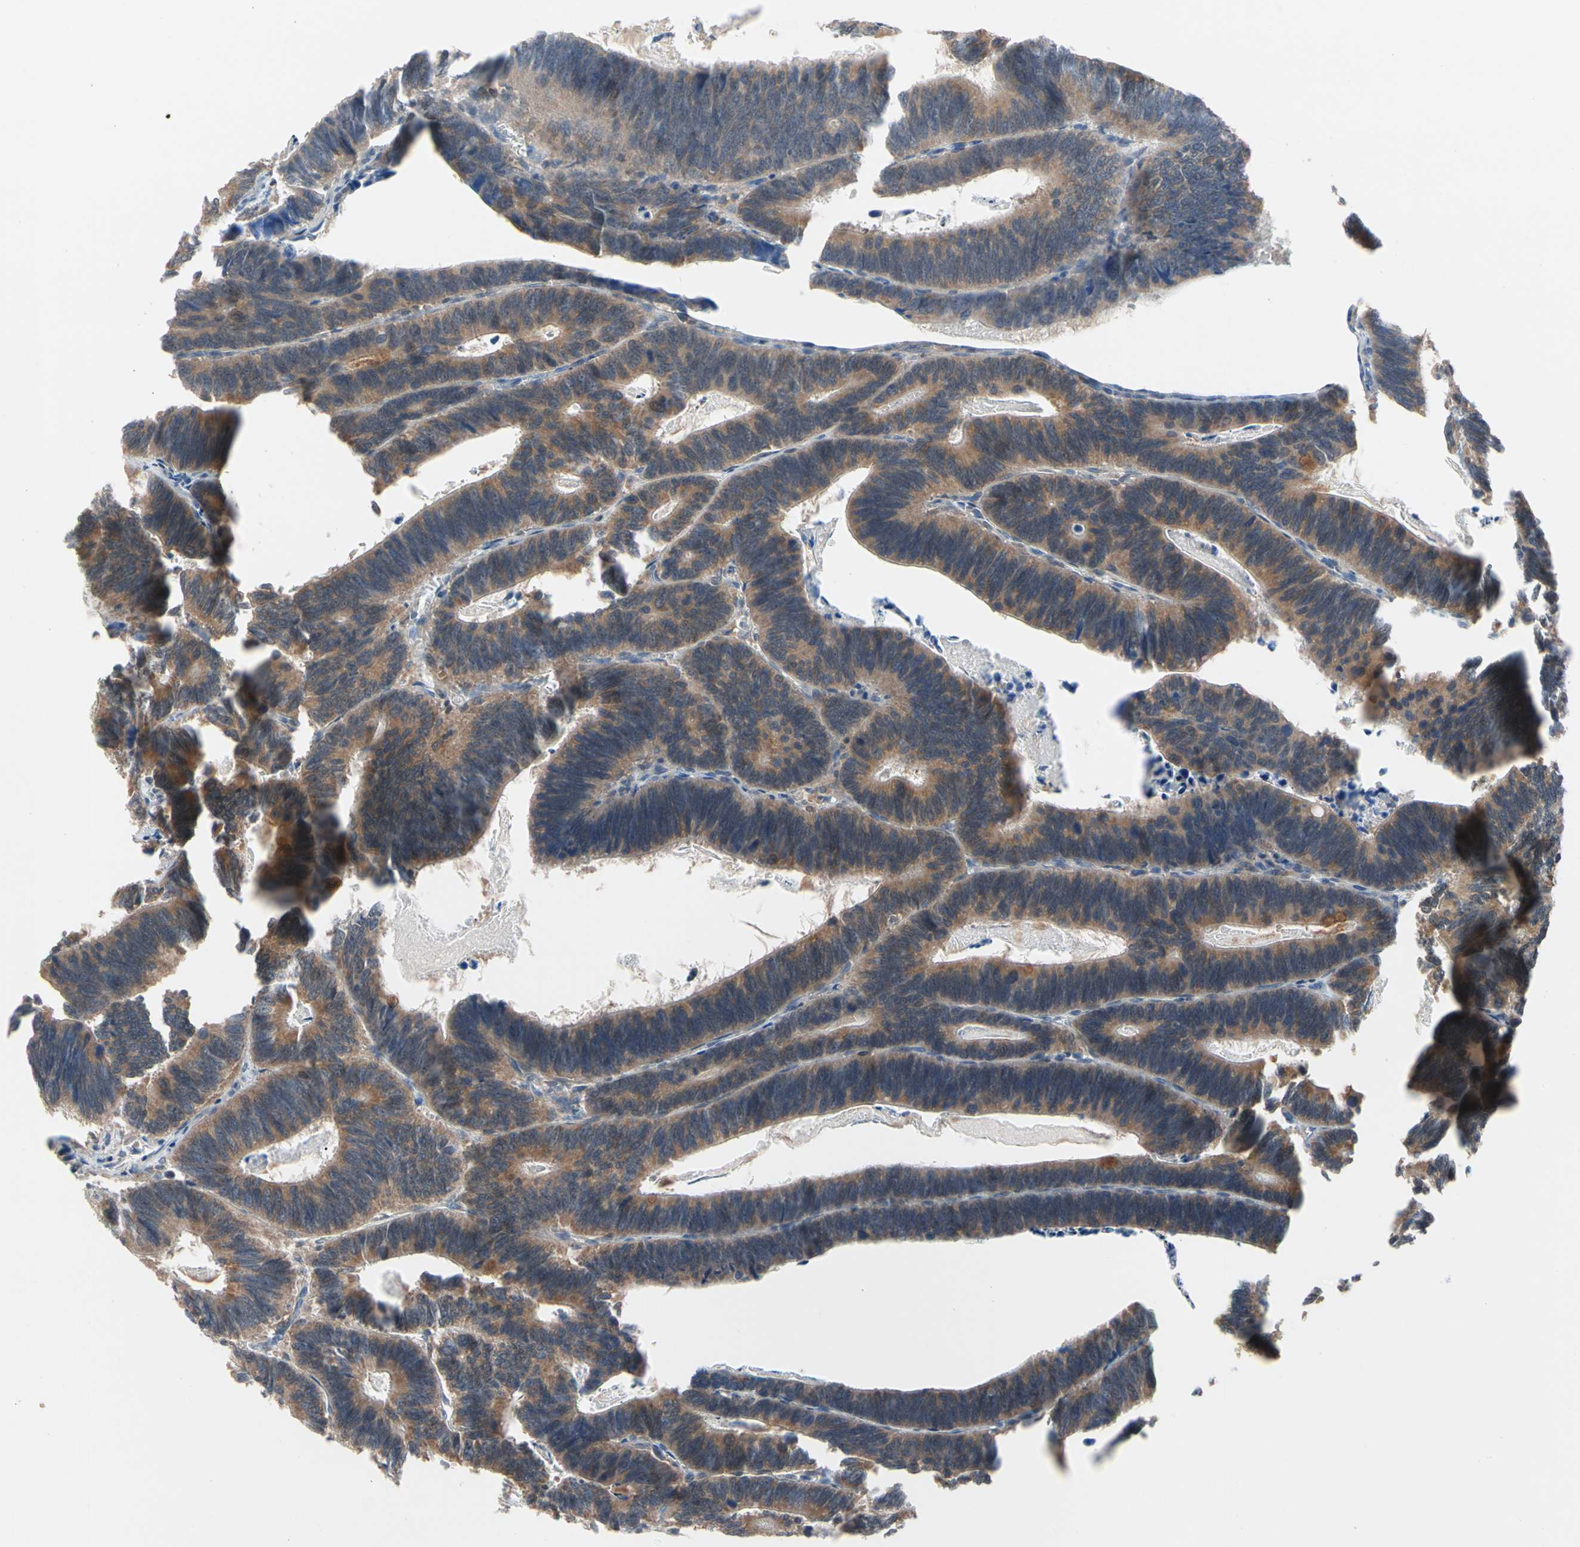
{"staining": {"intensity": "moderate", "quantity": ">75%", "location": "cytoplasmic/membranous"}, "tissue": "colorectal cancer", "cell_type": "Tumor cells", "image_type": "cancer", "snomed": [{"axis": "morphology", "description": "Adenocarcinoma, NOS"}, {"axis": "topography", "description": "Colon"}], "caption": "Colorectal cancer stained with DAB immunohistochemistry demonstrates medium levels of moderate cytoplasmic/membranous staining in about >75% of tumor cells.", "gene": "MTHFS", "patient": {"sex": "male", "age": 72}}